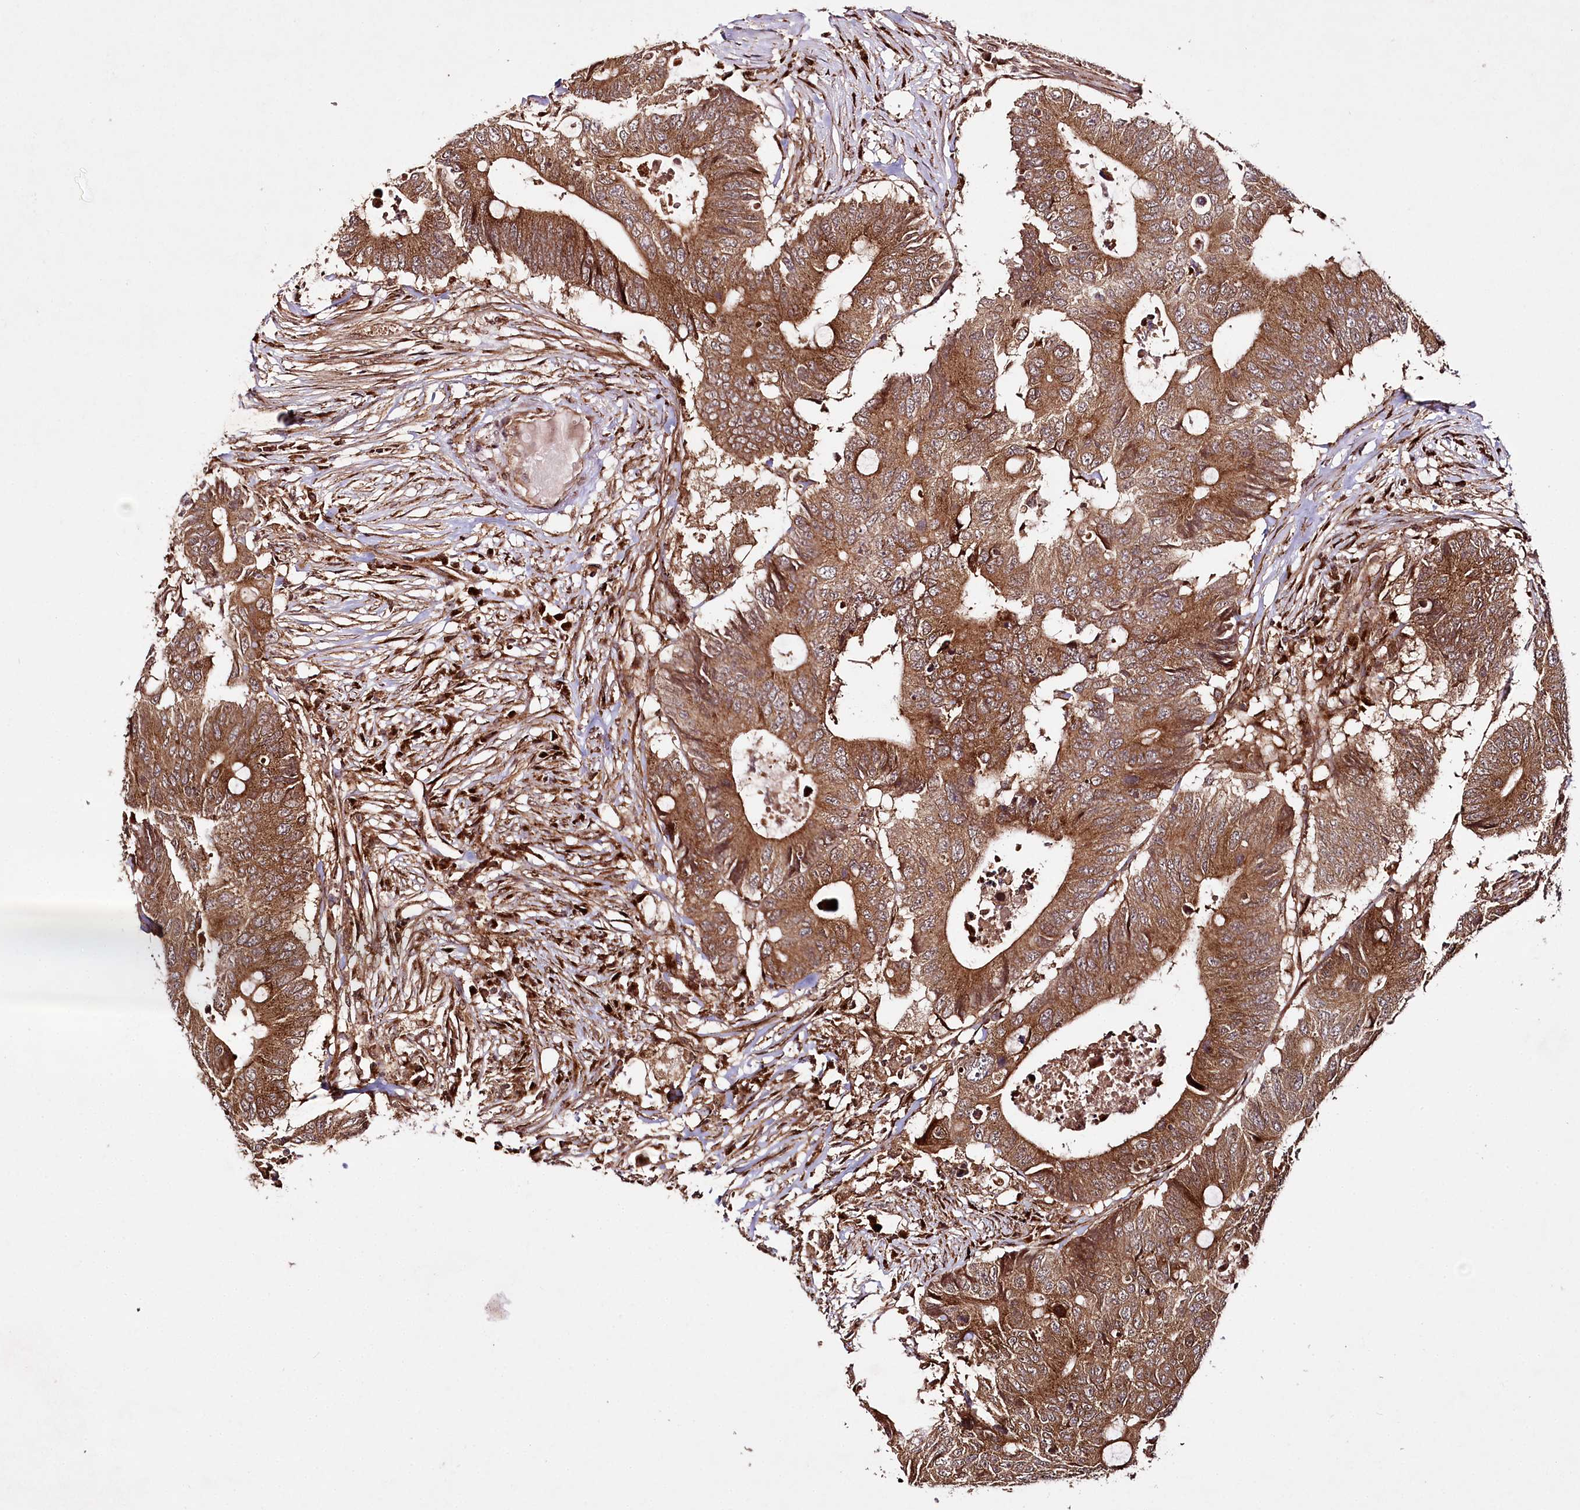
{"staining": {"intensity": "strong", "quantity": ">75%", "location": "cytoplasmic/membranous"}, "tissue": "colorectal cancer", "cell_type": "Tumor cells", "image_type": "cancer", "snomed": [{"axis": "morphology", "description": "Adenocarcinoma, NOS"}, {"axis": "topography", "description": "Colon"}], "caption": "Adenocarcinoma (colorectal) stained with a brown dye displays strong cytoplasmic/membranous positive positivity in about >75% of tumor cells.", "gene": "COPG1", "patient": {"sex": "male", "age": 71}}